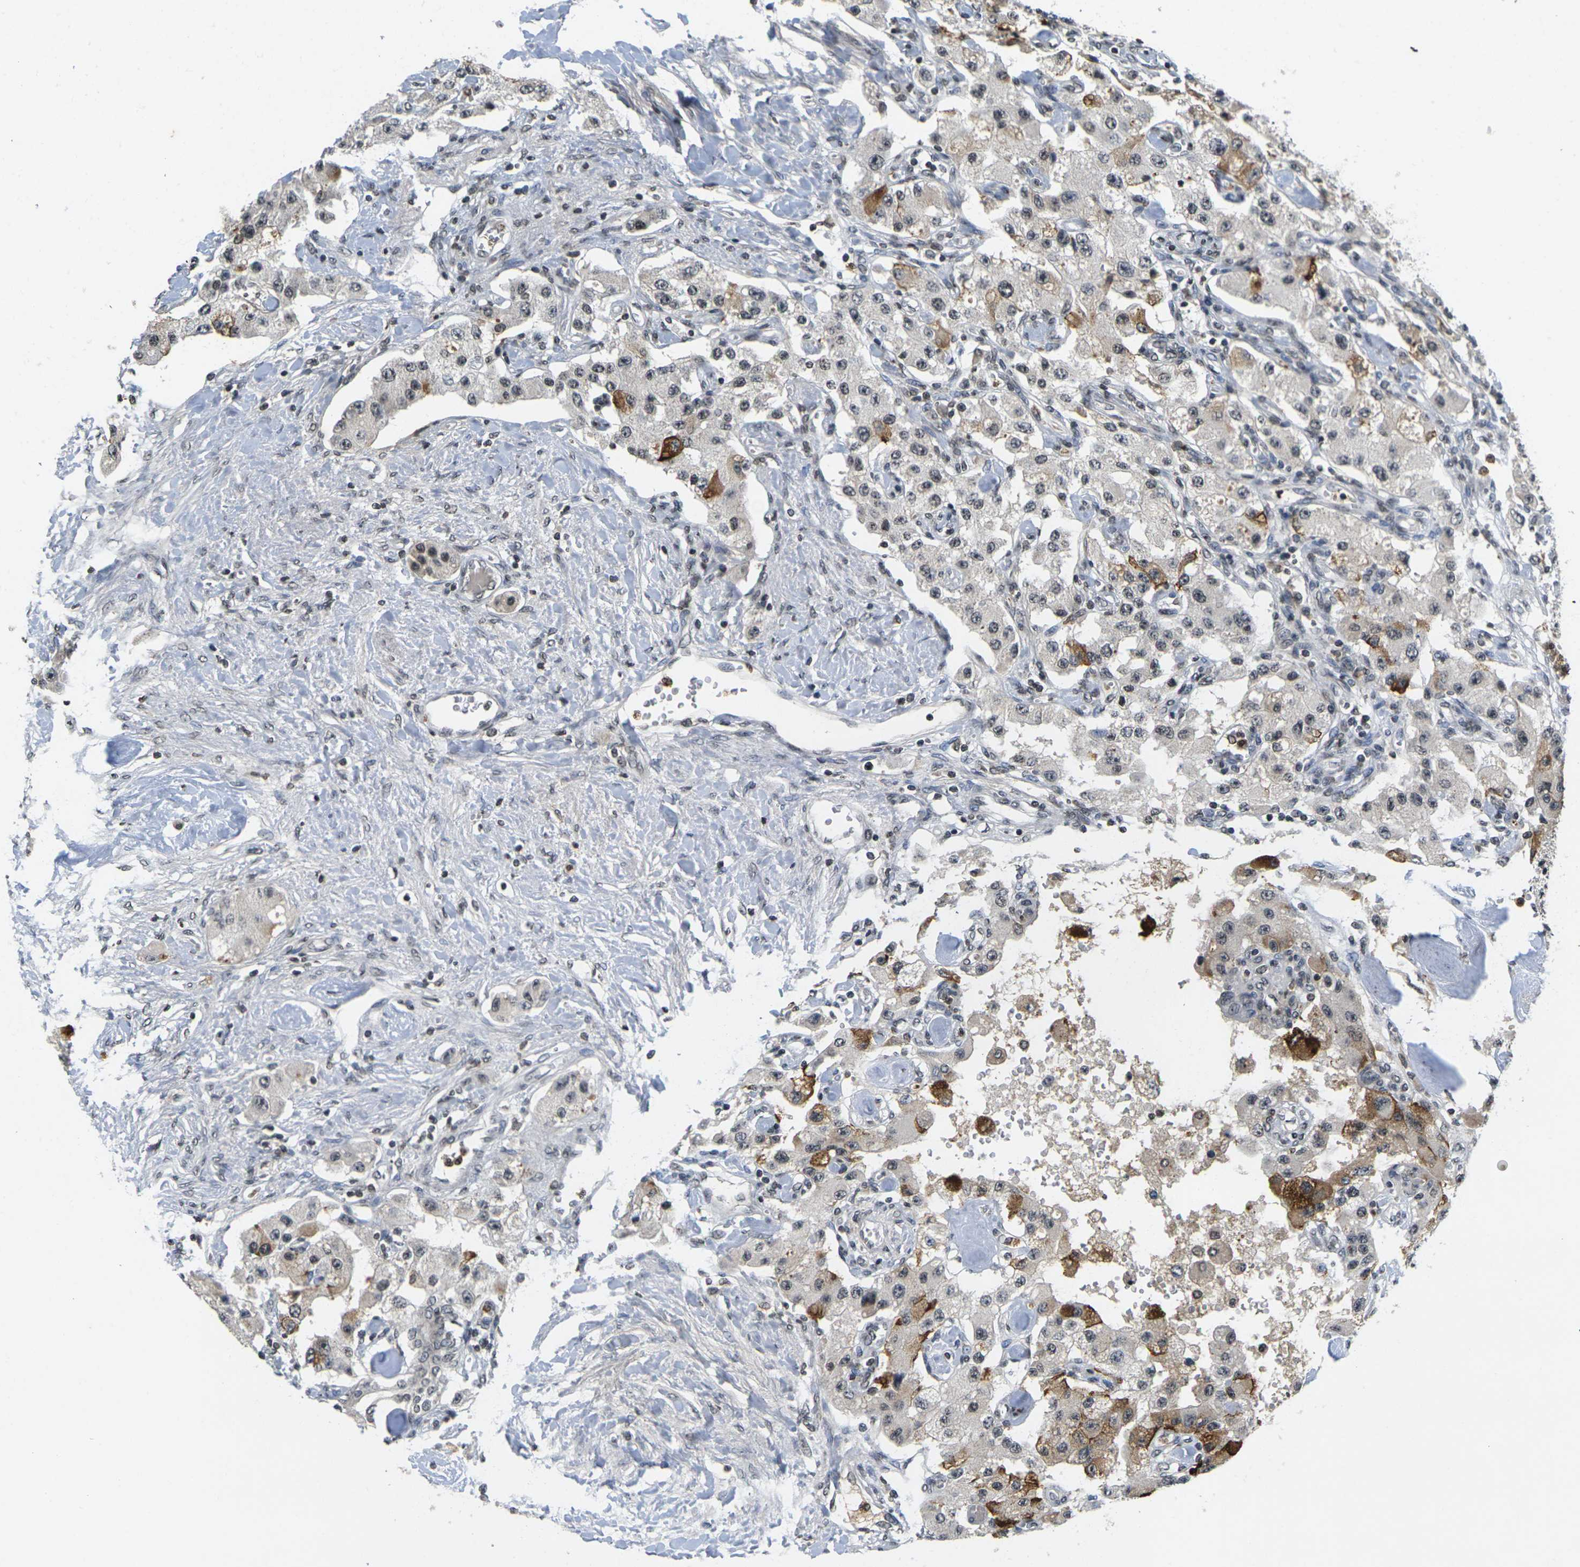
{"staining": {"intensity": "moderate", "quantity": "<25%", "location": "cytoplasmic/membranous"}, "tissue": "carcinoid", "cell_type": "Tumor cells", "image_type": "cancer", "snomed": [{"axis": "morphology", "description": "Carcinoid, malignant, NOS"}, {"axis": "topography", "description": "Pancreas"}], "caption": "Immunohistochemical staining of carcinoid shows low levels of moderate cytoplasmic/membranous protein staining in about <25% of tumor cells.", "gene": "C1QC", "patient": {"sex": "male", "age": 41}}